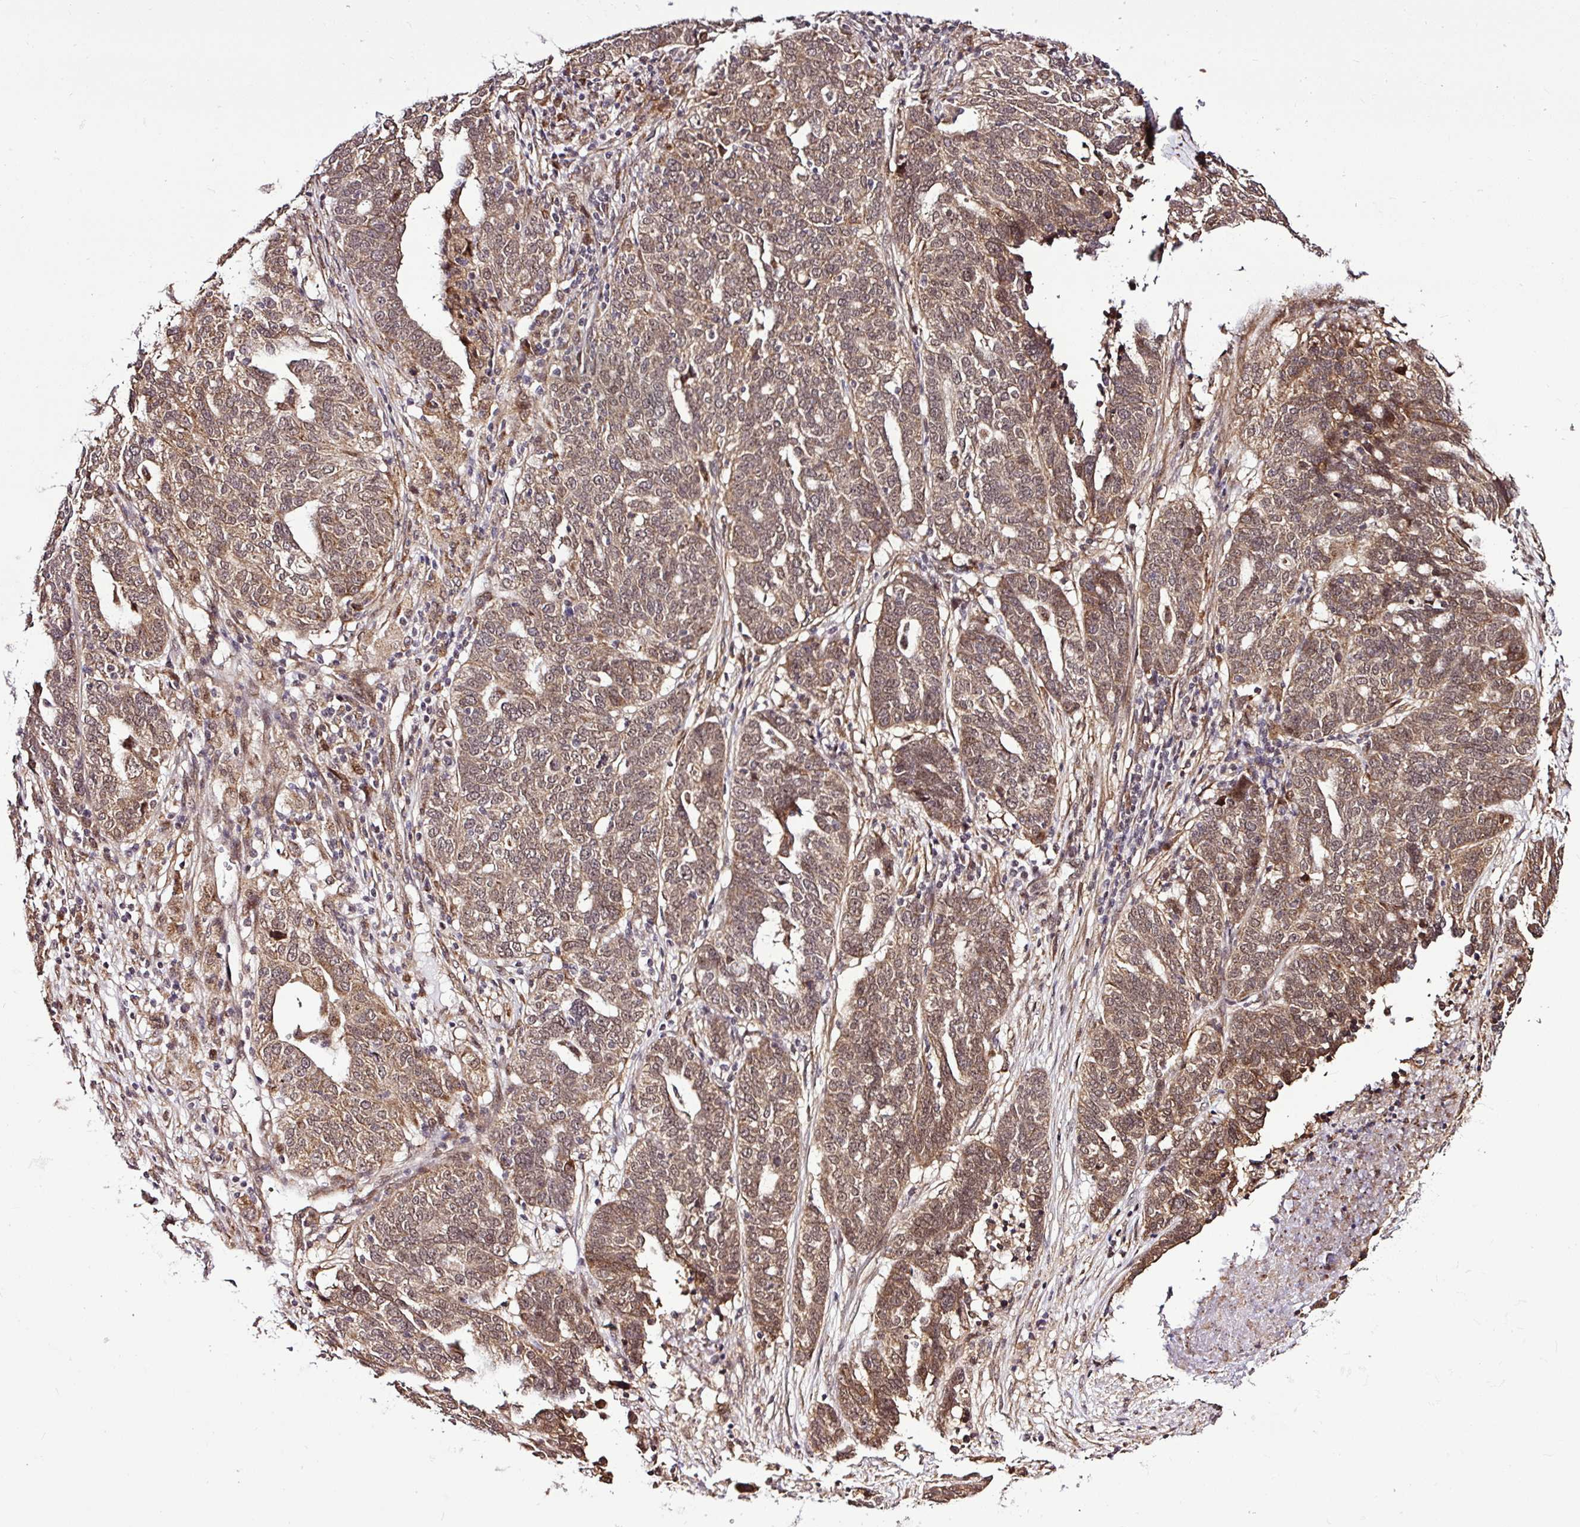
{"staining": {"intensity": "moderate", "quantity": ">75%", "location": "cytoplasmic/membranous,nuclear"}, "tissue": "ovarian cancer", "cell_type": "Tumor cells", "image_type": "cancer", "snomed": [{"axis": "morphology", "description": "Cystadenocarcinoma, serous, NOS"}, {"axis": "topography", "description": "Ovary"}], "caption": "Ovarian cancer tissue displays moderate cytoplasmic/membranous and nuclear positivity in about >75% of tumor cells, visualized by immunohistochemistry.", "gene": "FAM153A", "patient": {"sex": "female", "age": 59}}